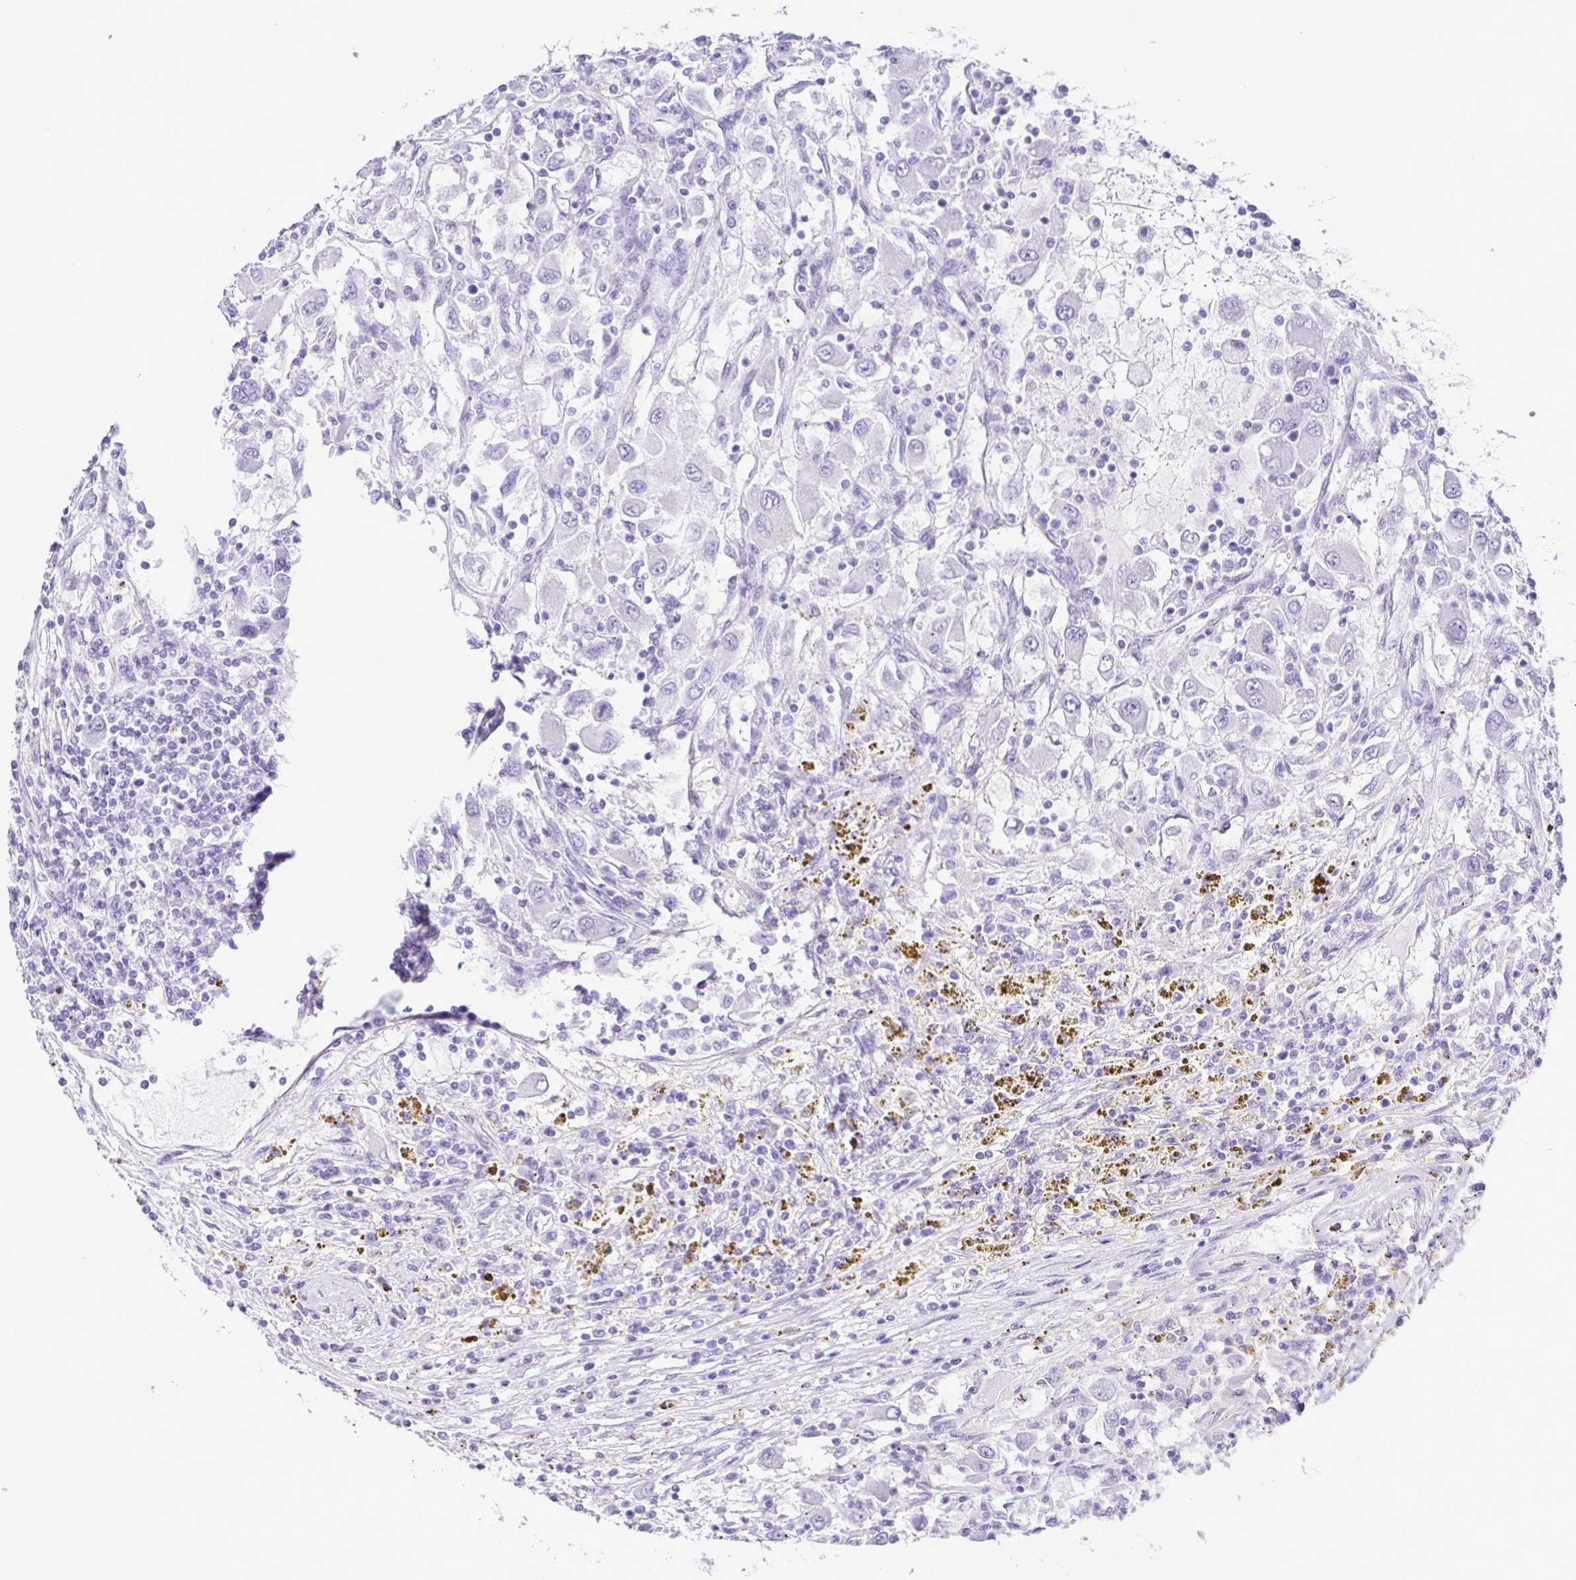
{"staining": {"intensity": "negative", "quantity": "none", "location": "none"}, "tissue": "renal cancer", "cell_type": "Tumor cells", "image_type": "cancer", "snomed": [{"axis": "morphology", "description": "Adenocarcinoma, NOS"}, {"axis": "topography", "description": "Kidney"}], "caption": "The IHC histopathology image has no significant expression in tumor cells of renal cancer (adenocarcinoma) tissue.", "gene": "CASP14", "patient": {"sex": "female", "age": 67}}